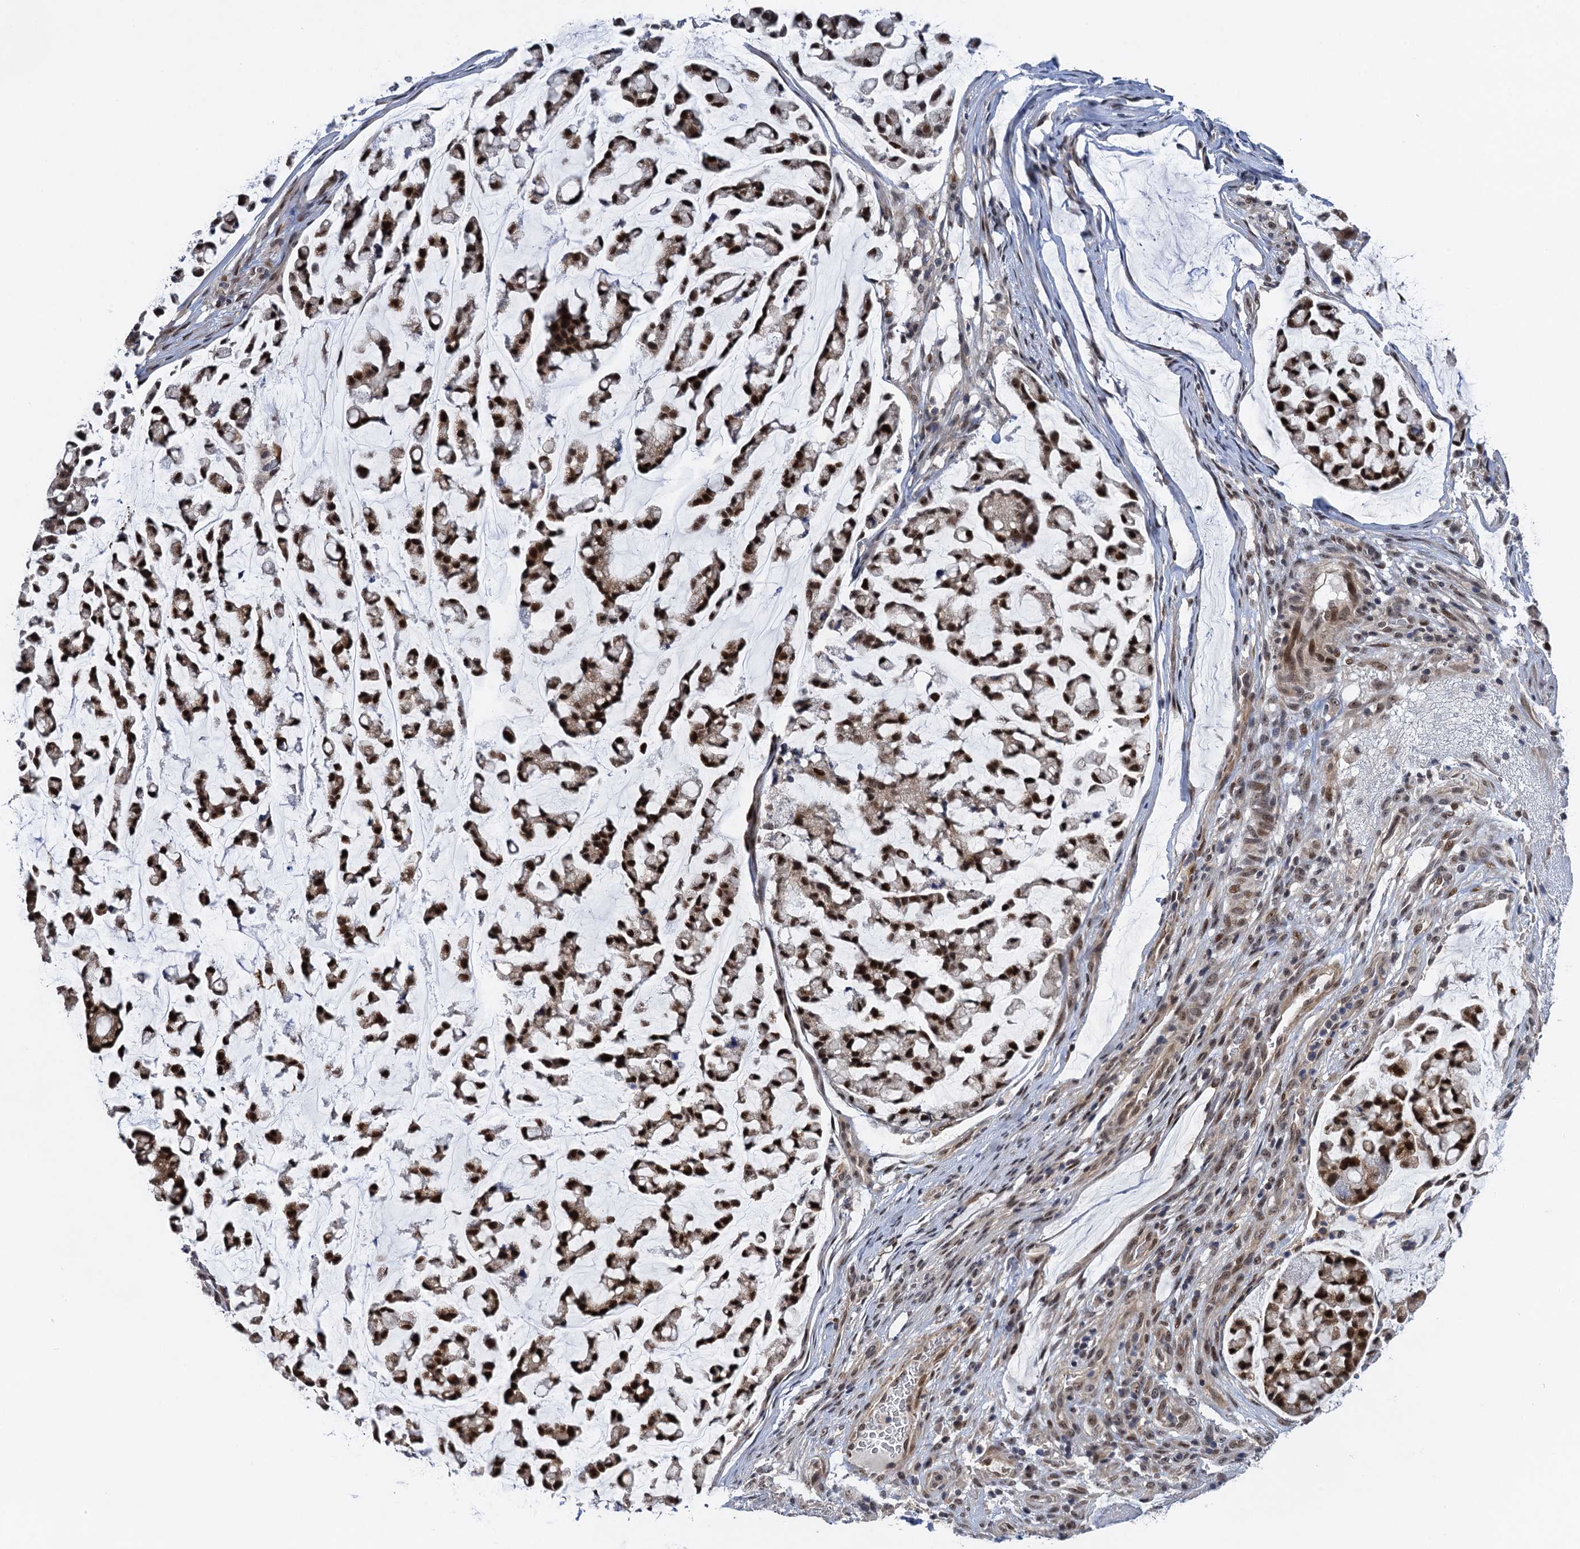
{"staining": {"intensity": "moderate", "quantity": ">75%", "location": "nuclear"}, "tissue": "stomach cancer", "cell_type": "Tumor cells", "image_type": "cancer", "snomed": [{"axis": "morphology", "description": "Adenocarcinoma, NOS"}, {"axis": "topography", "description": "Stomach, lower"}], "caption": "An immunohistochemistry (IHC) image of tumor tissue is shown. Protein staining in brown labels moderate nuclear positivity in adenocarcinoma (stomach) within tumor cells.", "gene": "ZAR1L", "patient": {"sex": "male", "age": 67}}